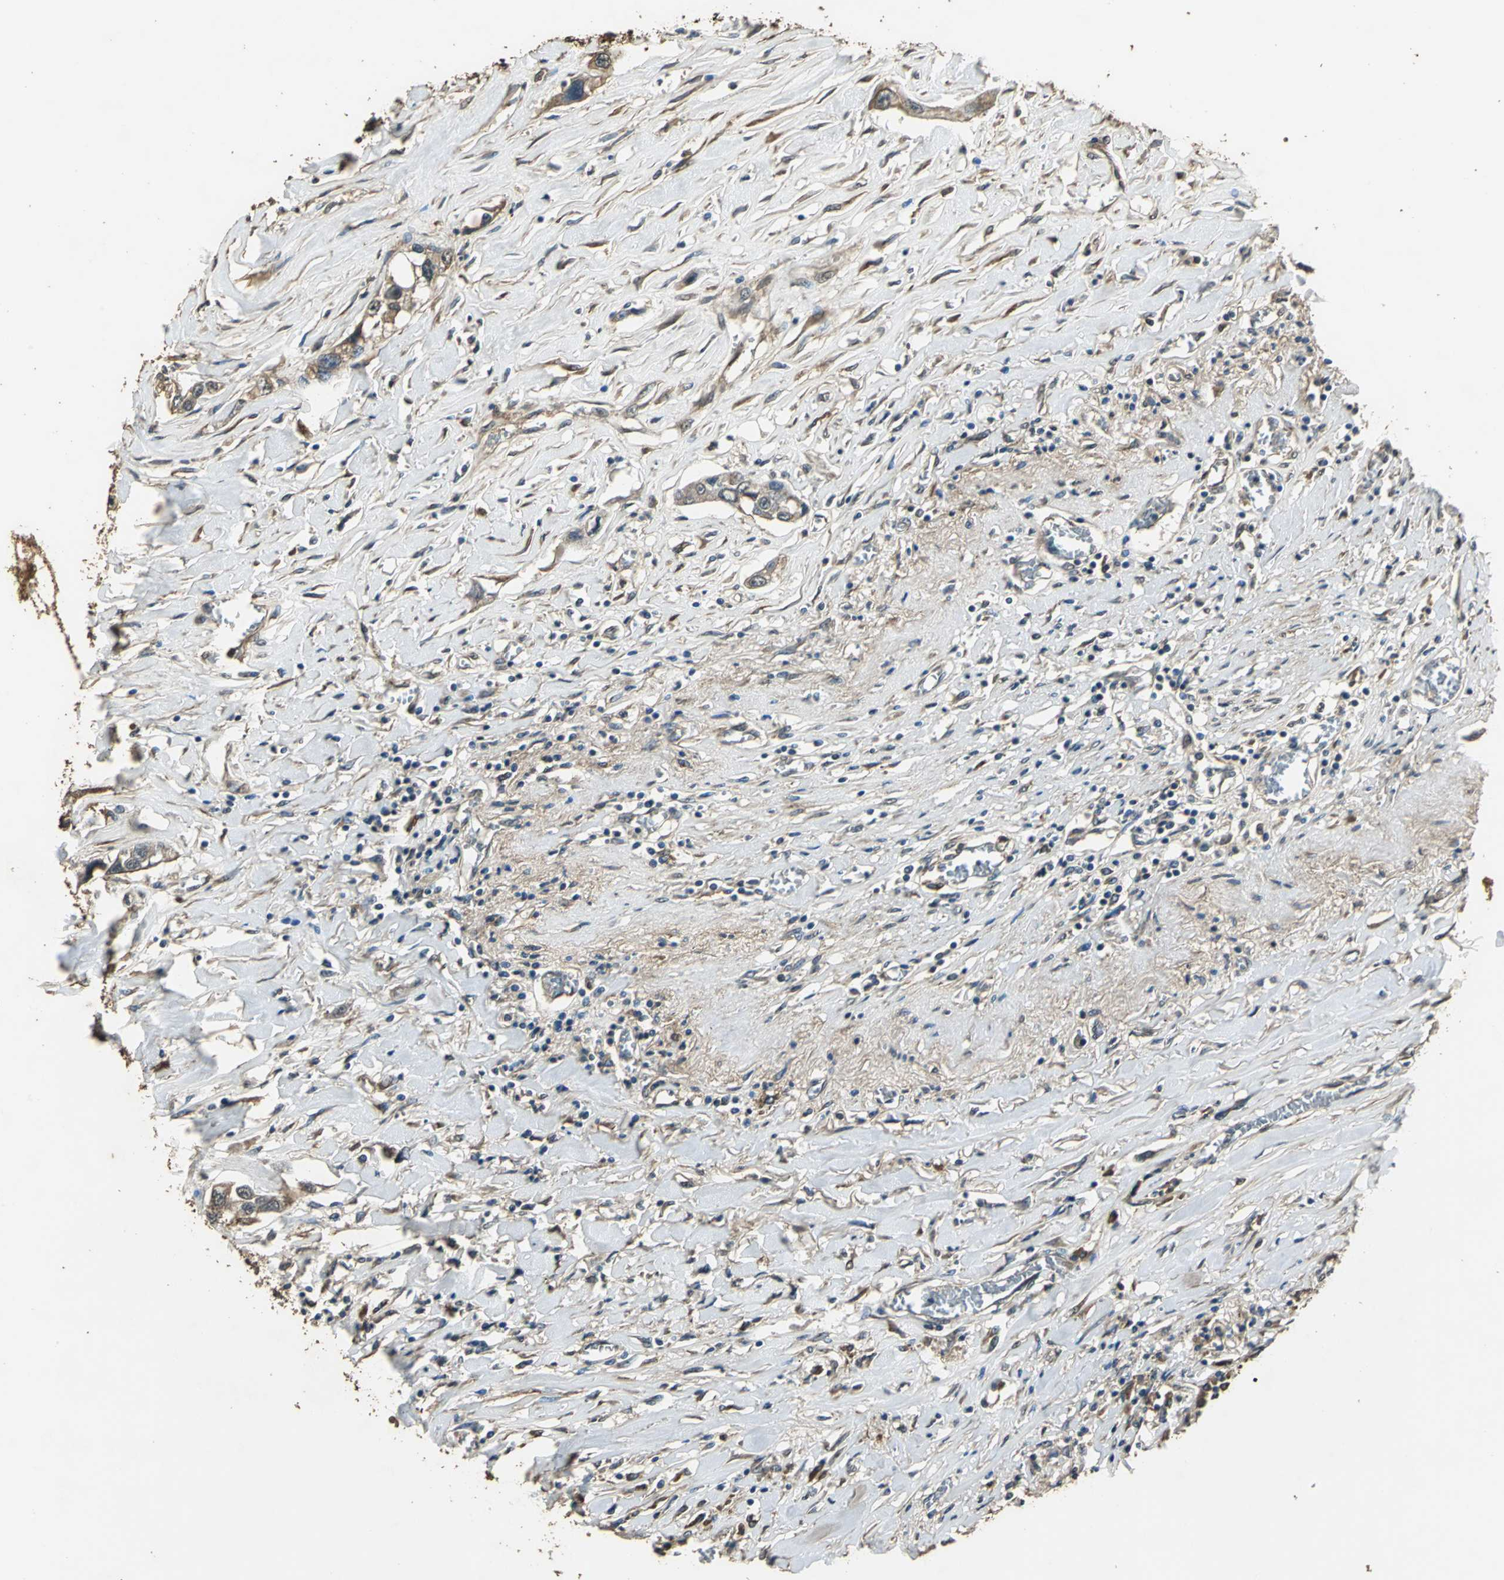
{"staining": {"intensity": "moderate", "quantity": ">75%", "location": "cytoplasmic/membranous"}, "tissue": "lung cancer", "cell_type": "Tumor cells", "image_type": "cancer", "snomed": [{"axis": "morphology", "description": "Squamous cell carcinoma, NOS"}, {"axis": "topography", "description": "Lung"}], "caption": "A micrograph of lung cancer stained for a protein displays moderate cytoplasmic/membranous brown staining in tumor cells.", "gene": "TMPRSS4", "patient": {"sex": "male", "age": 71}}